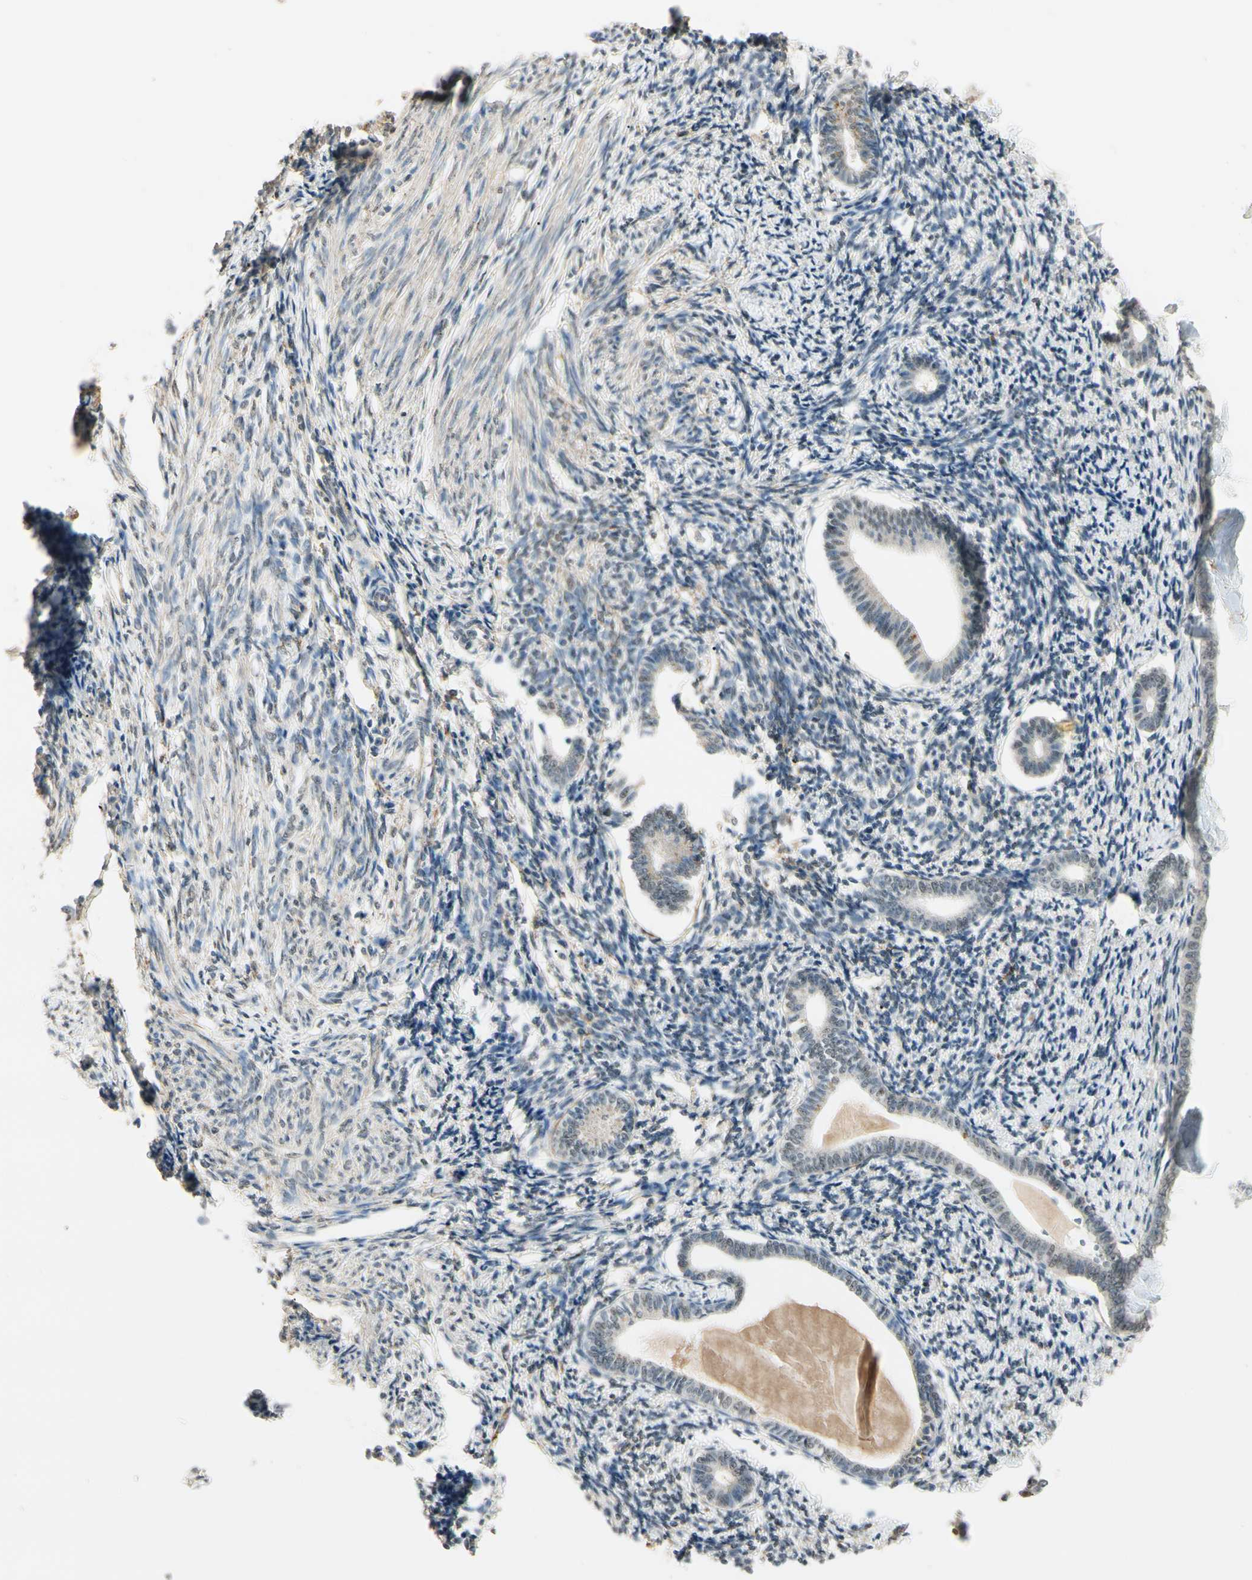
{"staining": {"intensity": "weak", "quantity": "25%-75%", "location": "cytoplasmic/membranous"}, "tissue": "endometrium", "cell_type": "Cells in endometrial stroma", "image_type": "normal", "snomed": [{"axis": "morphology", "description": "Normal tissue, NOS"}, {"axis": "topography", "description": "Endometrium"}], "caption": "A histopathology image of human endometrium stained for a protein displays weak cytoplasmic/membranous brown staining in cells in endometrial stroma.", "gene": "SGCA", "patient": {"sex": "female", "age": 71}}